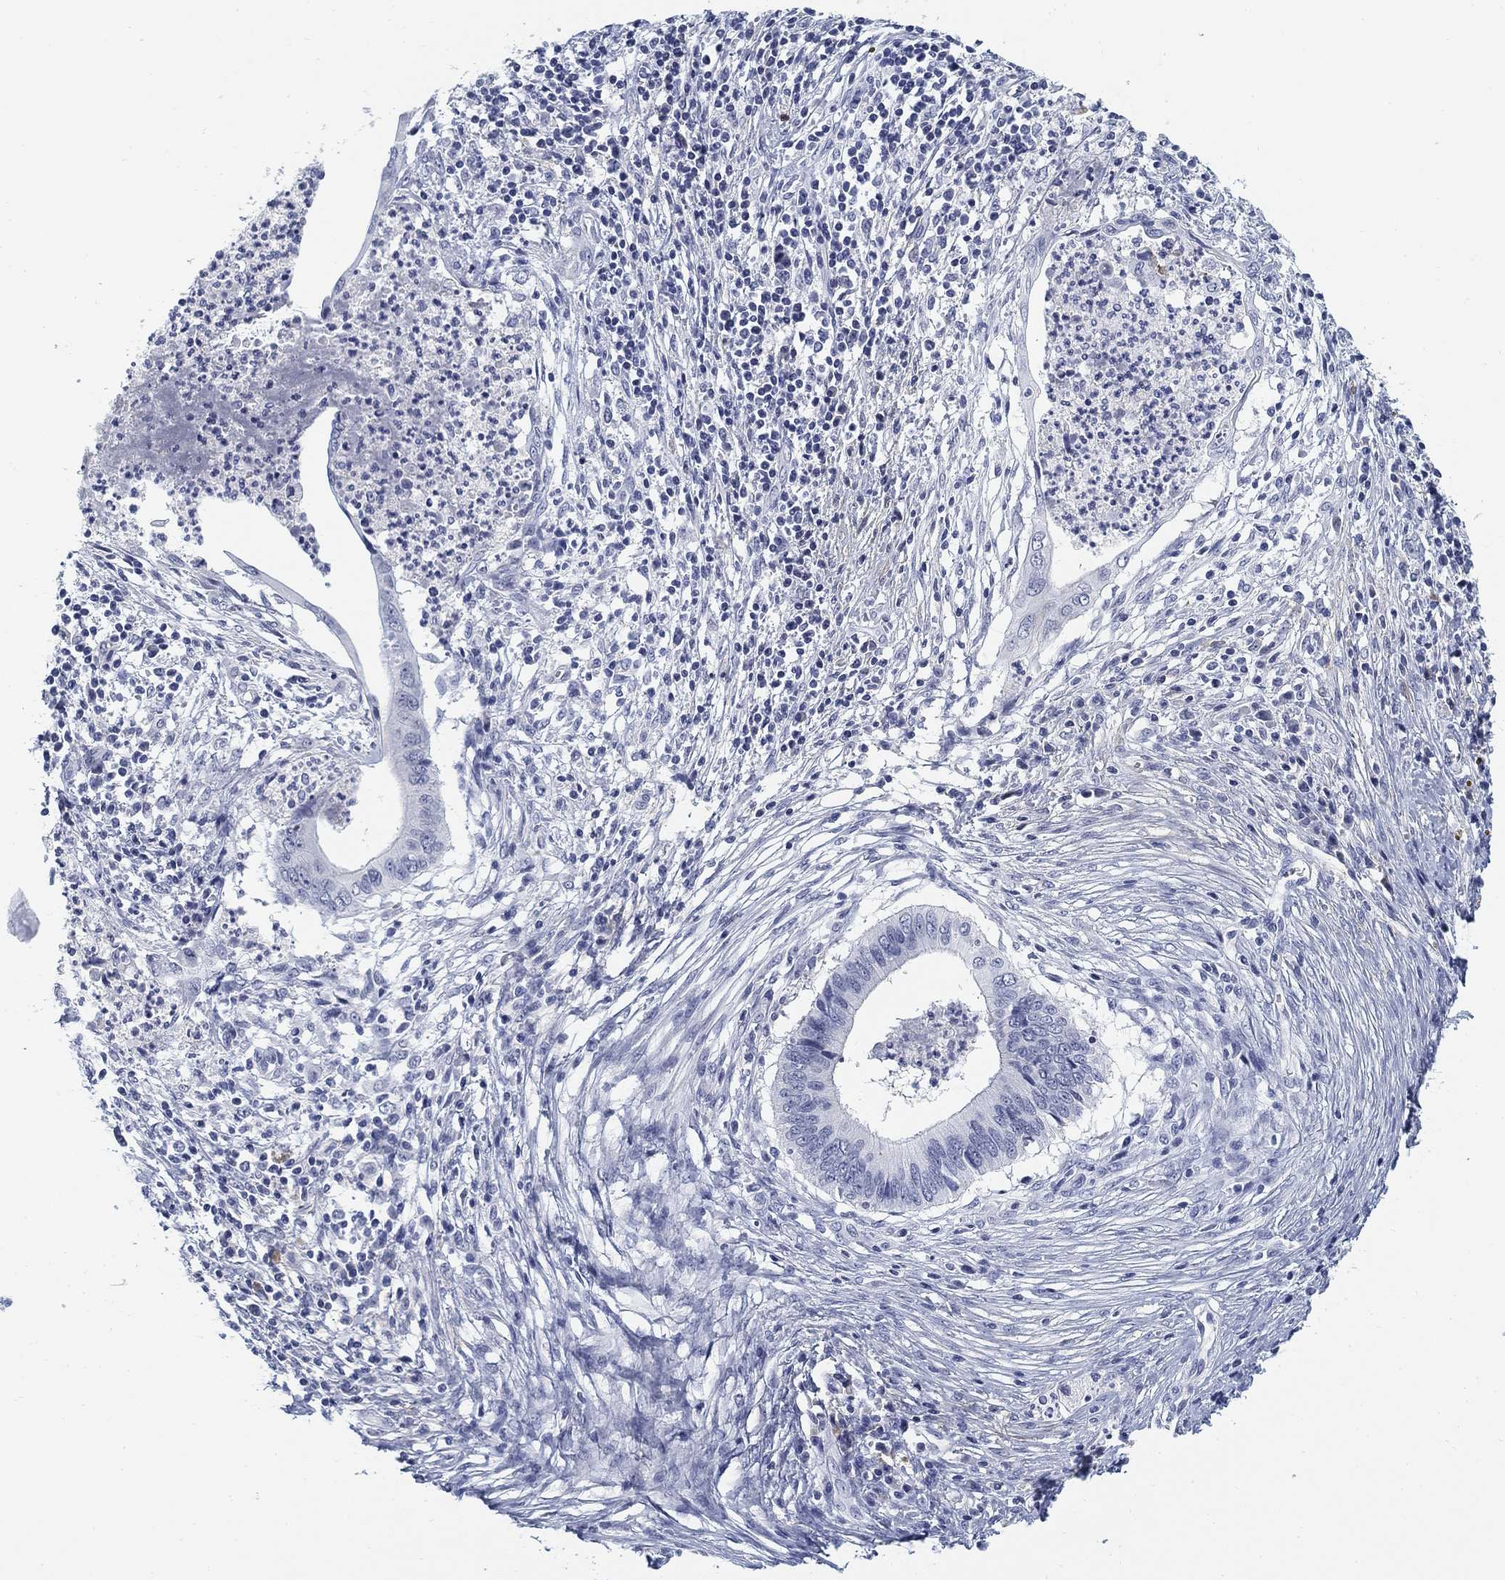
{"staining": {"intensity": "negative", "quantity": "none", "location": "none"}, "tissue": "cervical cancer", "cell_type": "Tumor cells", "image_type": "cancer", "snomed": [{"axis": "morphology", "description": "Adenocarcinoma, NOS"}, {"axis": "topography", "description": "Cervix"}], "caption": "This is a micrograph of immunohistochemistry (IHC) staining of adenocarcinoma (cervical), which shows no expression in tumor cells.", "gene": "SLC2A5", "patient": {"sex": "female", "age": 42}}